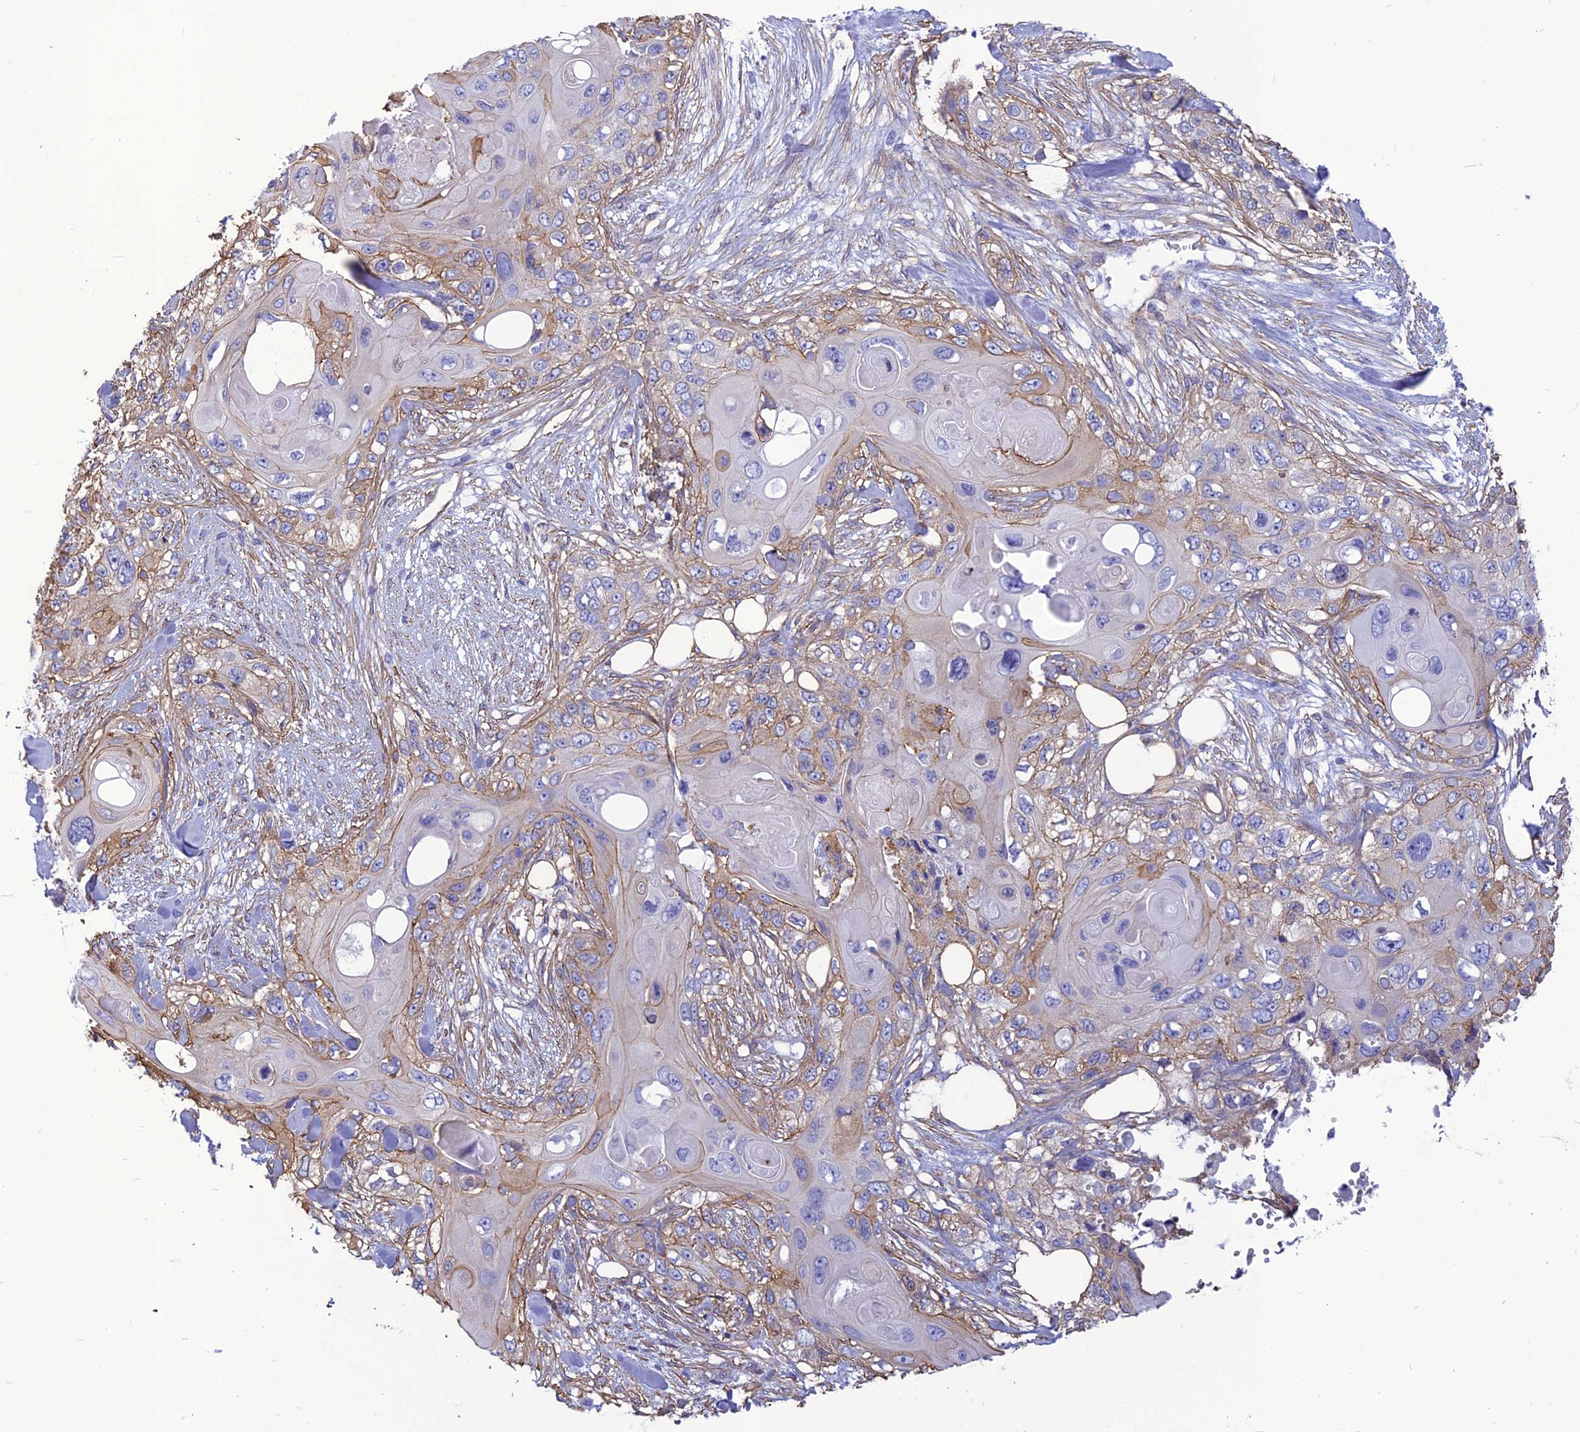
{"staining": {"intensity": "negative", "quantity": "none", "location": "none"}, "tissue": "skin cancer", "cell_type": "Tumor cells", "image_type": "cancer", "snomed": [{"axis": "morphology", "description": "Normal tissue, NOS"}, {"axis": "morphology", "description": "Squamous cell carcinoma, NOS"}, {"axis": "topography", "description": "Skin"}], "caption": "Immunohistochemistry micrograph of human skin cancer stained for a protein (brown), which displays no positivity in tumor cells.", "gene": "NKD1", "patient": {"sex": "male", "age": 72}}